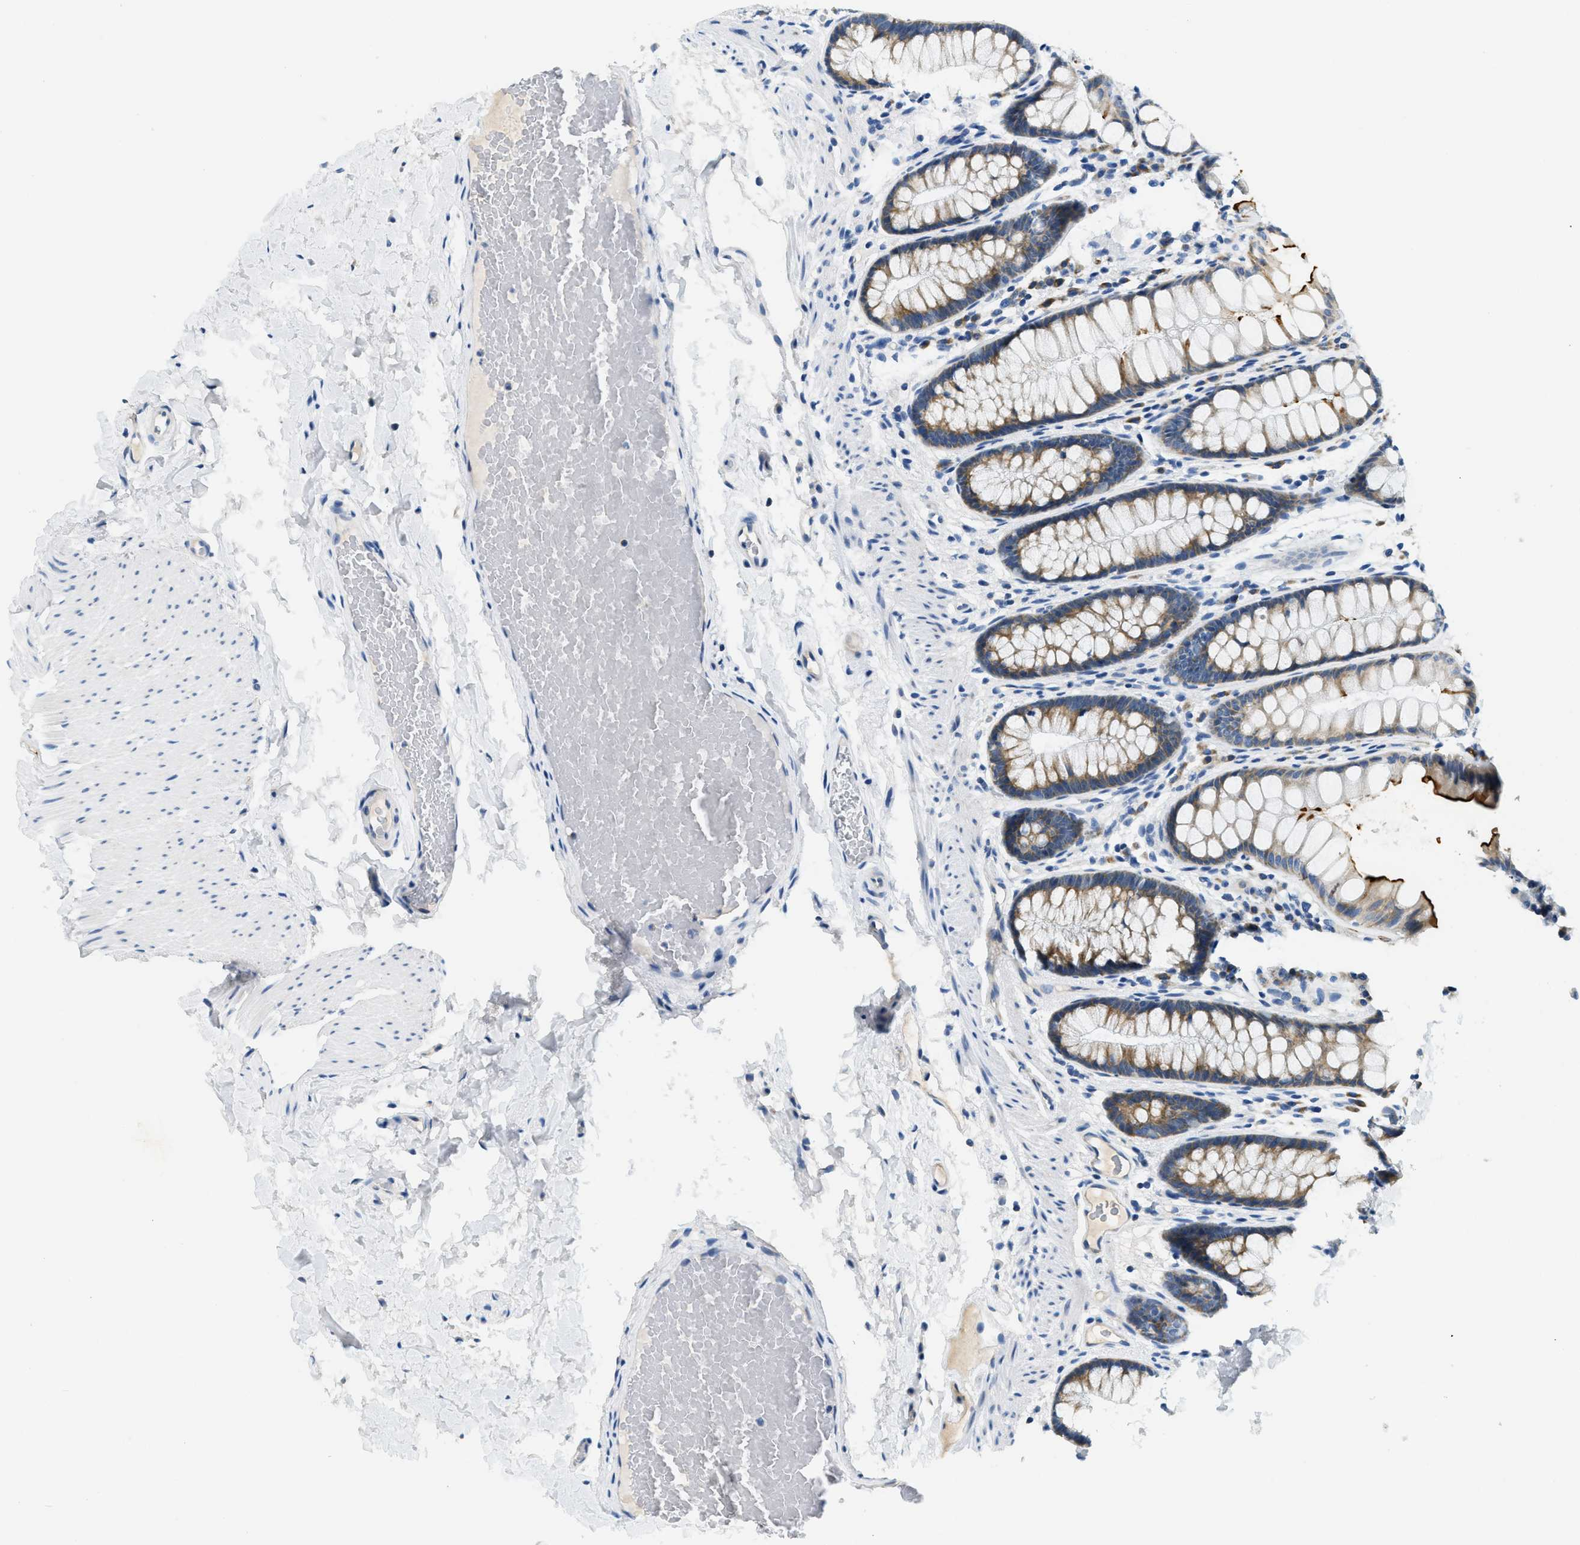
{"staining": {"intensity": "negative", "quantity": "none", "location": "none"}, "tissue": "colon", "cell_type": "Endothelial cells", "image_type": "normal", "snomed": [{"axis": "morphology", "description": "Normal tissue, NOS"}, {"axis": "topography", "description": "Colon"}], "caption": "IHC of benign colon shows no expression in endothelial cells.", "gene": "CA4", "patient": {"sex": "female", "age": 56}}